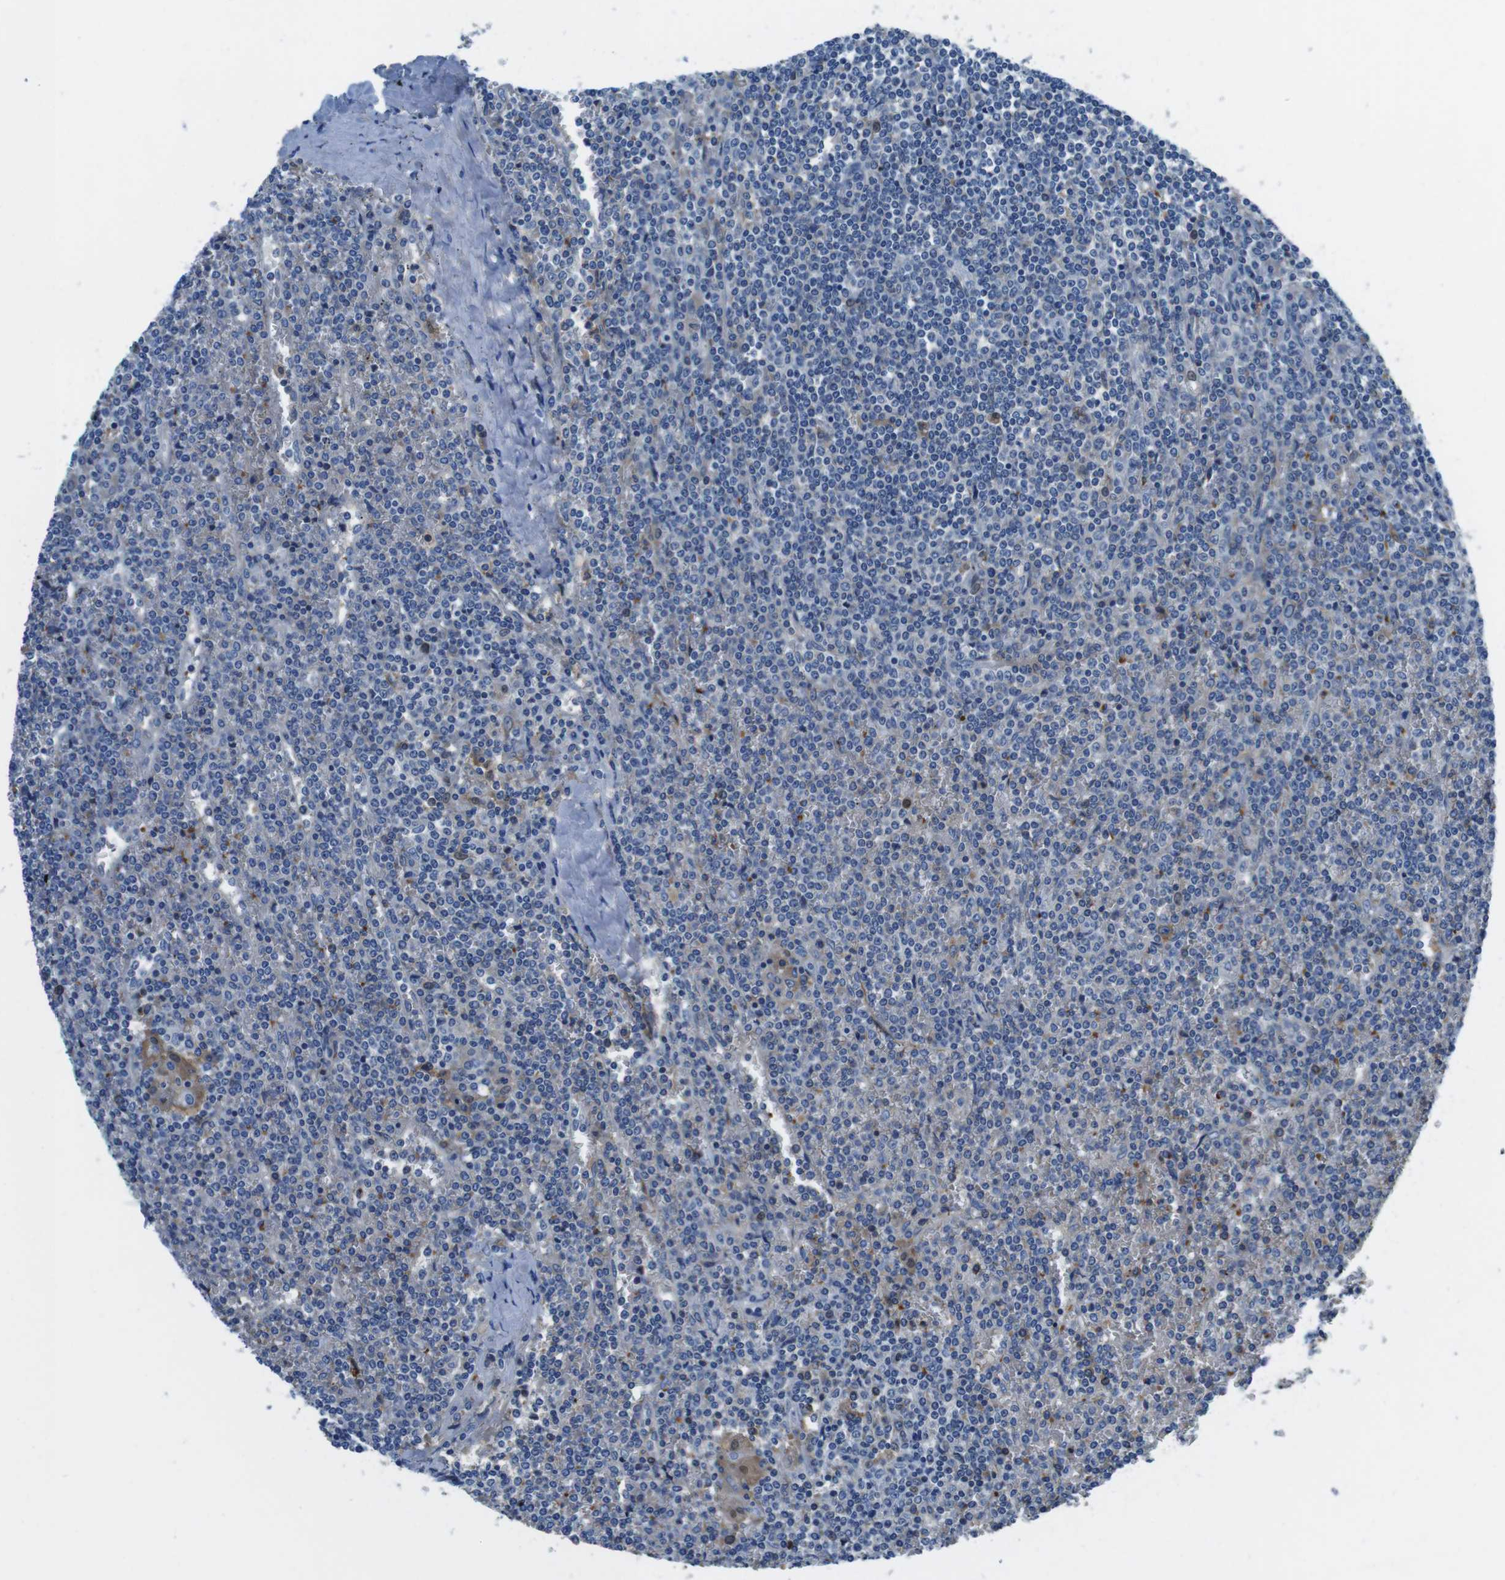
{"staining": {"intensity": "weak", "quantity": "<25%", "location": "nuclear"}, "tissue": "lymphoma", "cell_type": "Tumor cells", "image_type": "cancer", "snomed": [{"axis": "morphology", "description": "Malignant lymphoma, non-Hodgkin's type, Low grade"}, {"axis": "topography", "description": "Spleen"}], "caption": "A histopathology image of human malignant lymphoma, non-Hodgkin's type (low-grade) is negative for staining in tumor cells.", "gene": "TMPRSS15", "patient": {"sex": "female", "age": 19}}